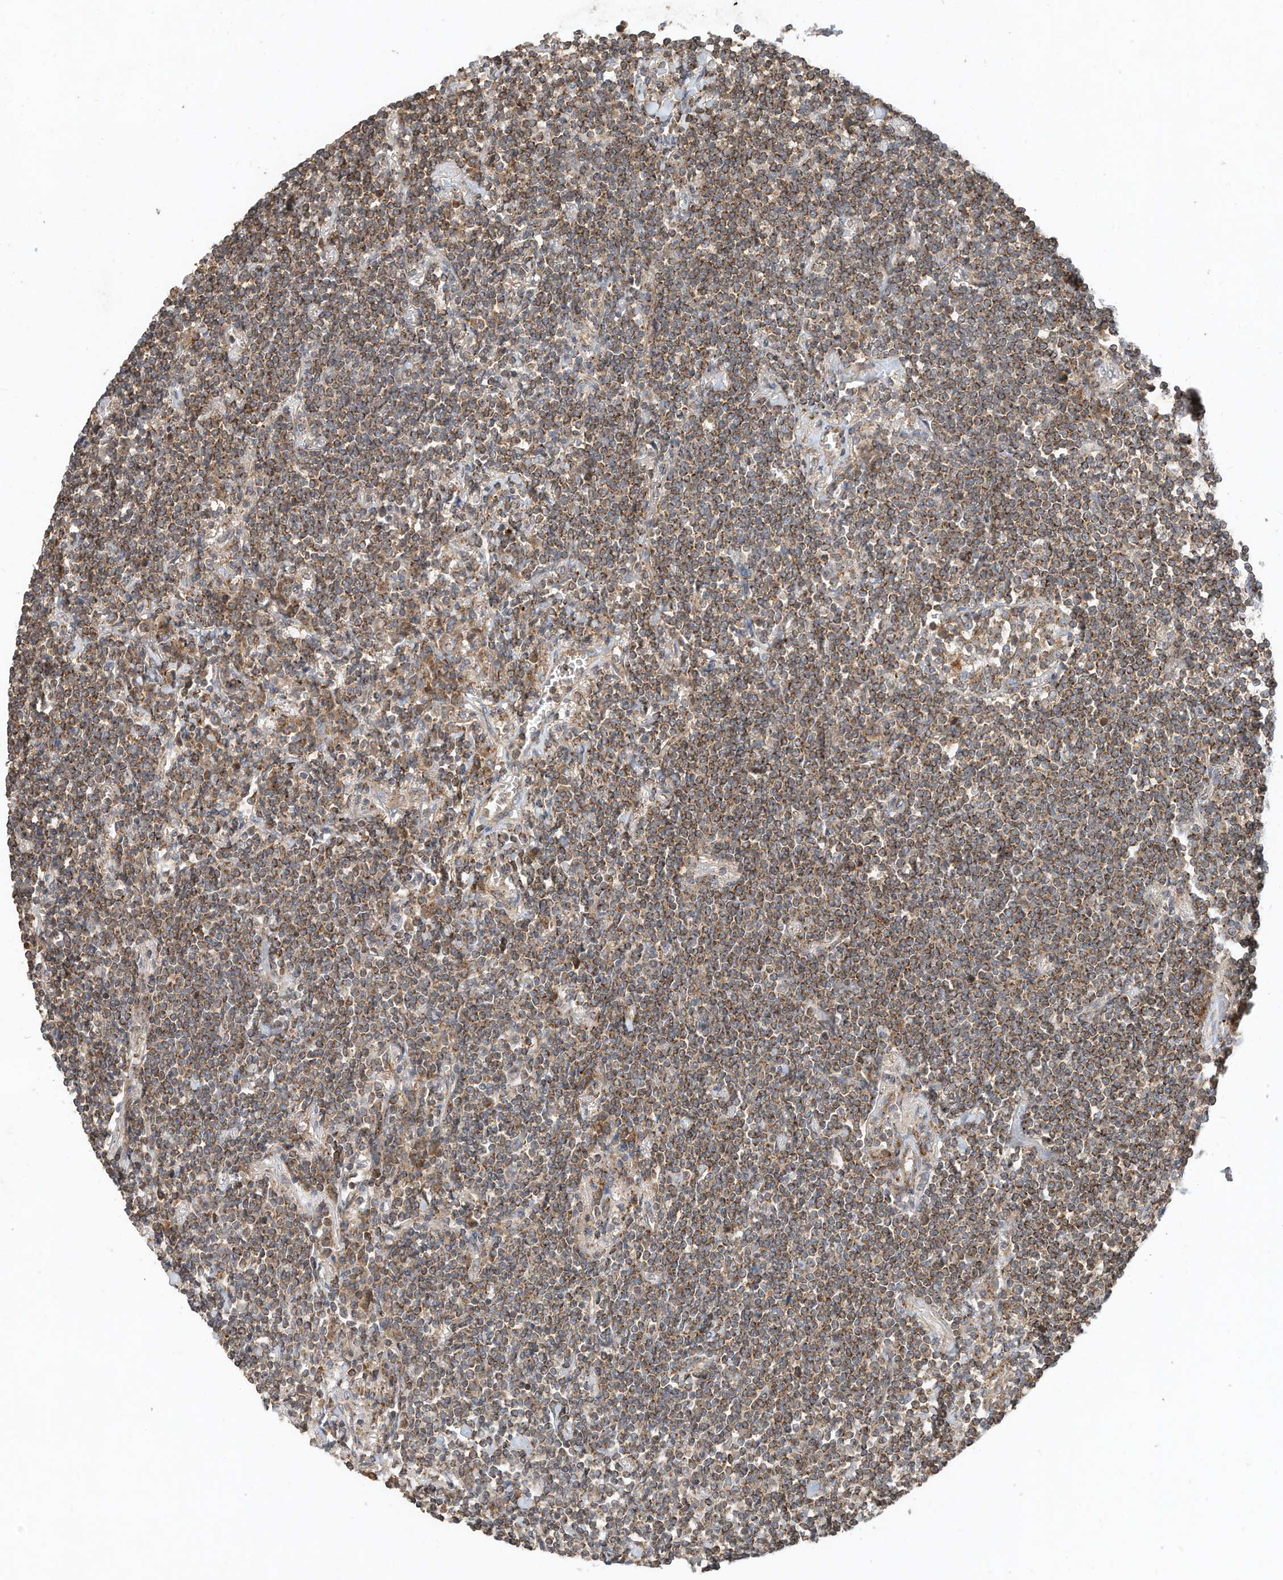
{"staining": {"intensity": "moderate", "quantity": ">75%", "location": "cytoplasmic/membranous"}, "tissue": "lymphoma", "cell_type": "Tumor cells", "image_type": "cancer", "snomed": [{"axis": "morphology", "description": "Malignant lymphoma, non-Hodgkin's type, Low grade"}, {"axis": "topography", "description": "Lung"}], "caption": "Brown immunohistochemical staining in lymphoma reveals moderate cytoplasmic/membranous staining in about >75% of tumor cells.", "gene": "CPAMD8", "patient": {"sex": "female", "age": 71}}